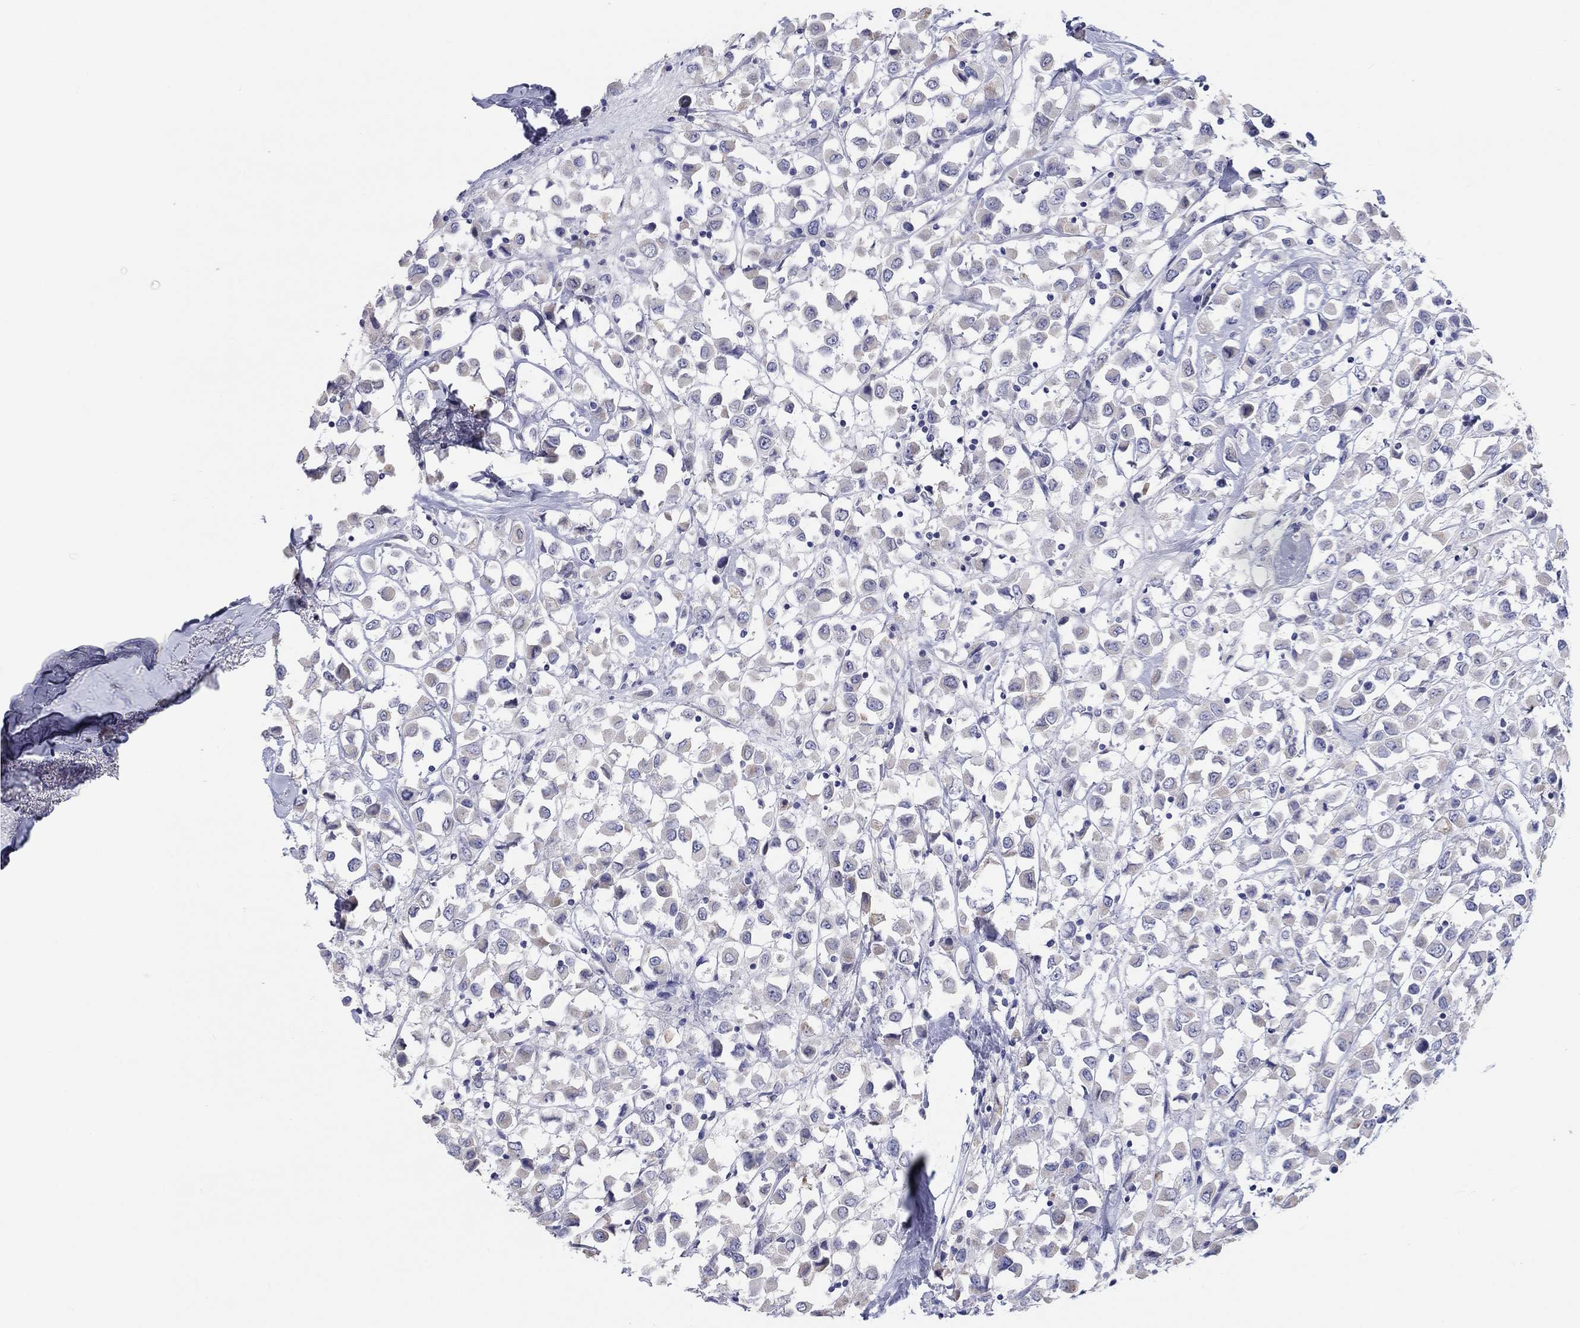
{"staining": {"intensity": "negative", "quantity": "none", "location": "none"}, "tissue": "breast cancer", "cell_type": "Tumor cells", "image_type": "cancer", "snomed": [{"axis": "morphology", "description": "Duct carcinoma"}, {"axis": "topography", "description": "Breast"}], "caption": "IHC micrograph of neoplastic tissue: infiltrating ductal carcinoma (breast) stained with DAB (3,3'-diaminobenzidine) displays no significant protein staining in tumor cells.", "gene": "LRRC4C", "patient": {"sex": "female", "age": 61}}